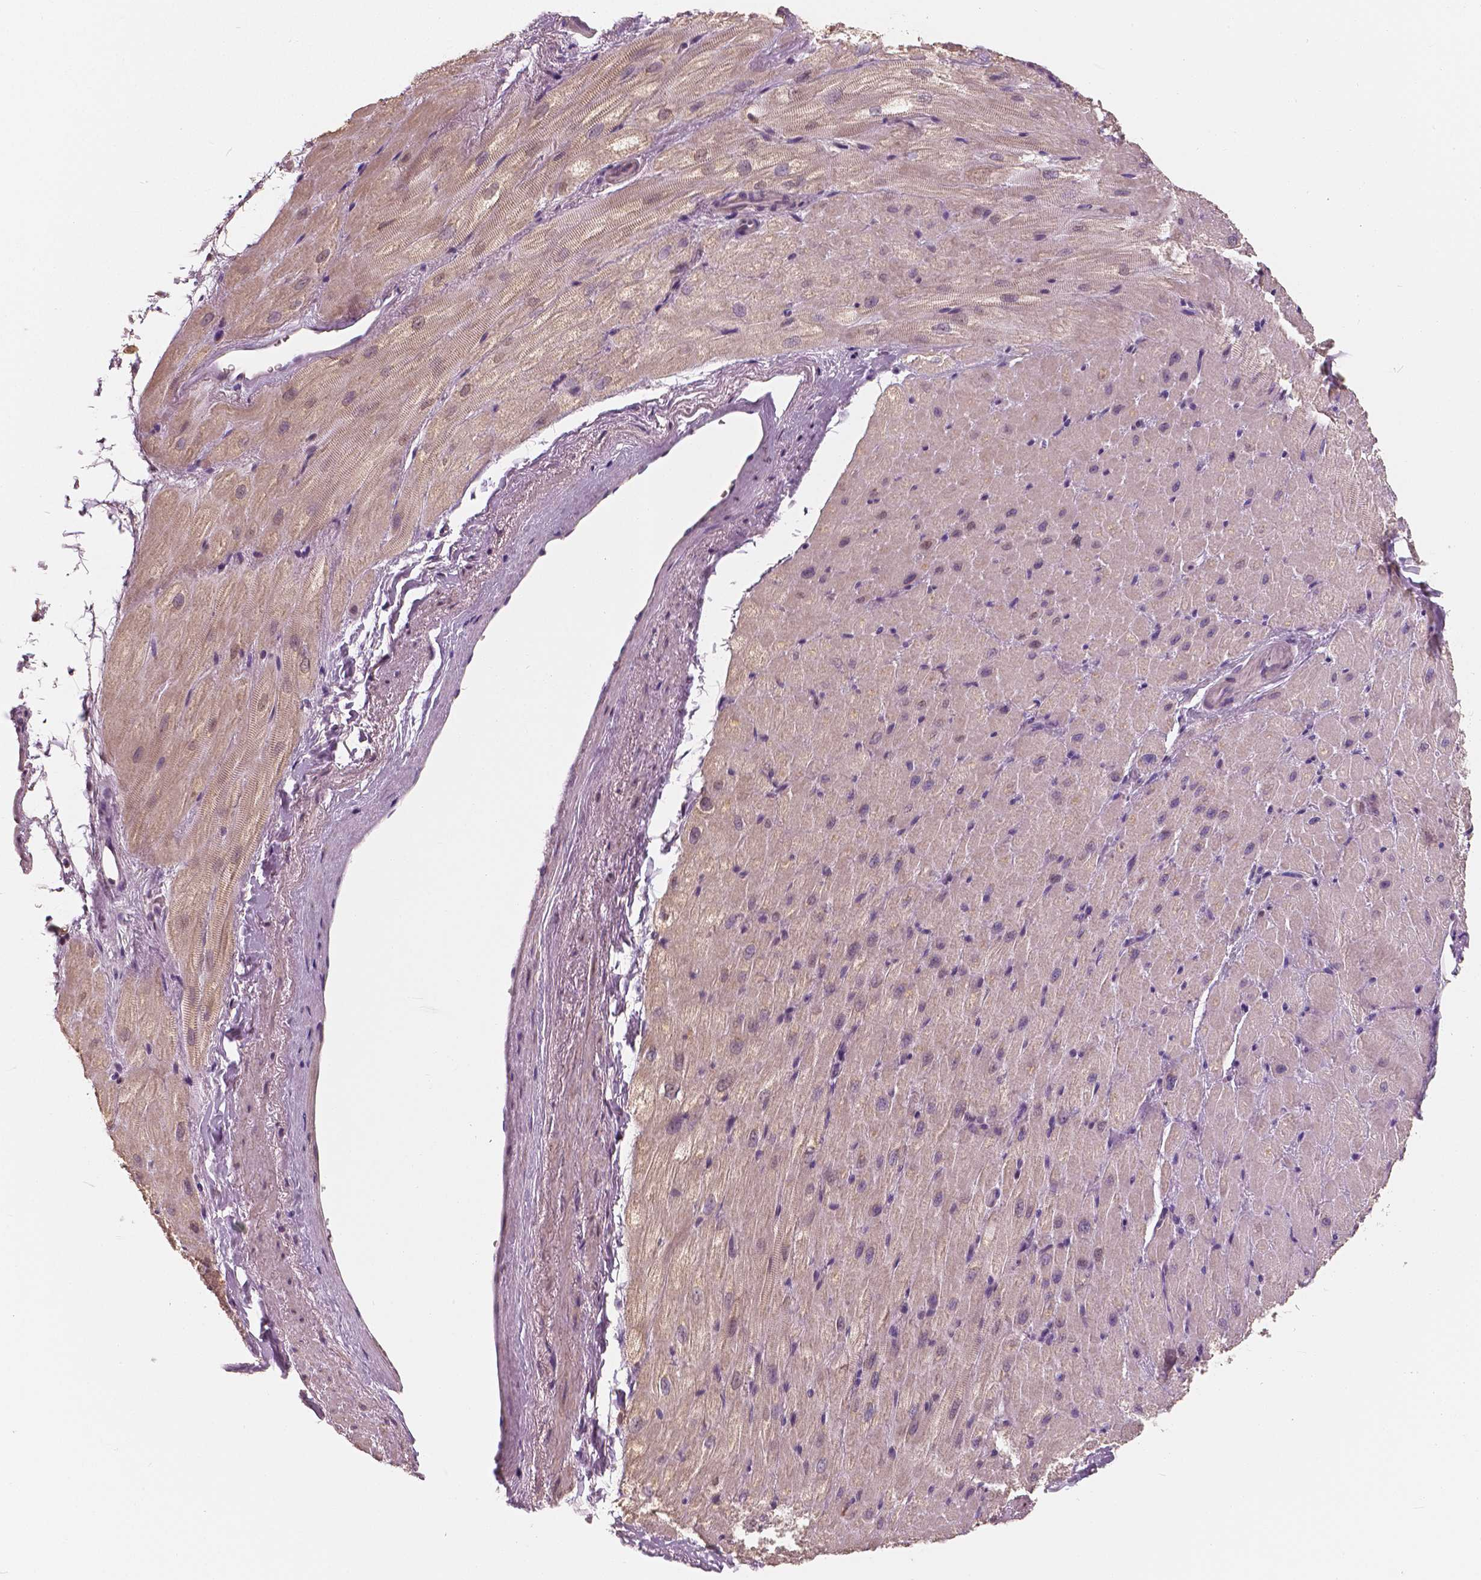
{"staining": {"intensity": "weak", "quantity": ">75%", "location": "cytoplasmic/membranous"}, "tissue": "heart muscle", "cell_type": "Cardiomyocytes", "image_type": "normal", "snomed": [{"axis": "morphology", "description": "Normal tissue, NOS"}, {"axis": "topography", "description": "Heart"}], "caption": "Cardiomyocytes reveal low levels of weak cytoplasmic/membranous positivity in approximately >75% of cells in unremarkable heart muscle. Nuclei are stained in blue.", "gene": "SAT2", "patient": {"sex": "male", "age": 62}}